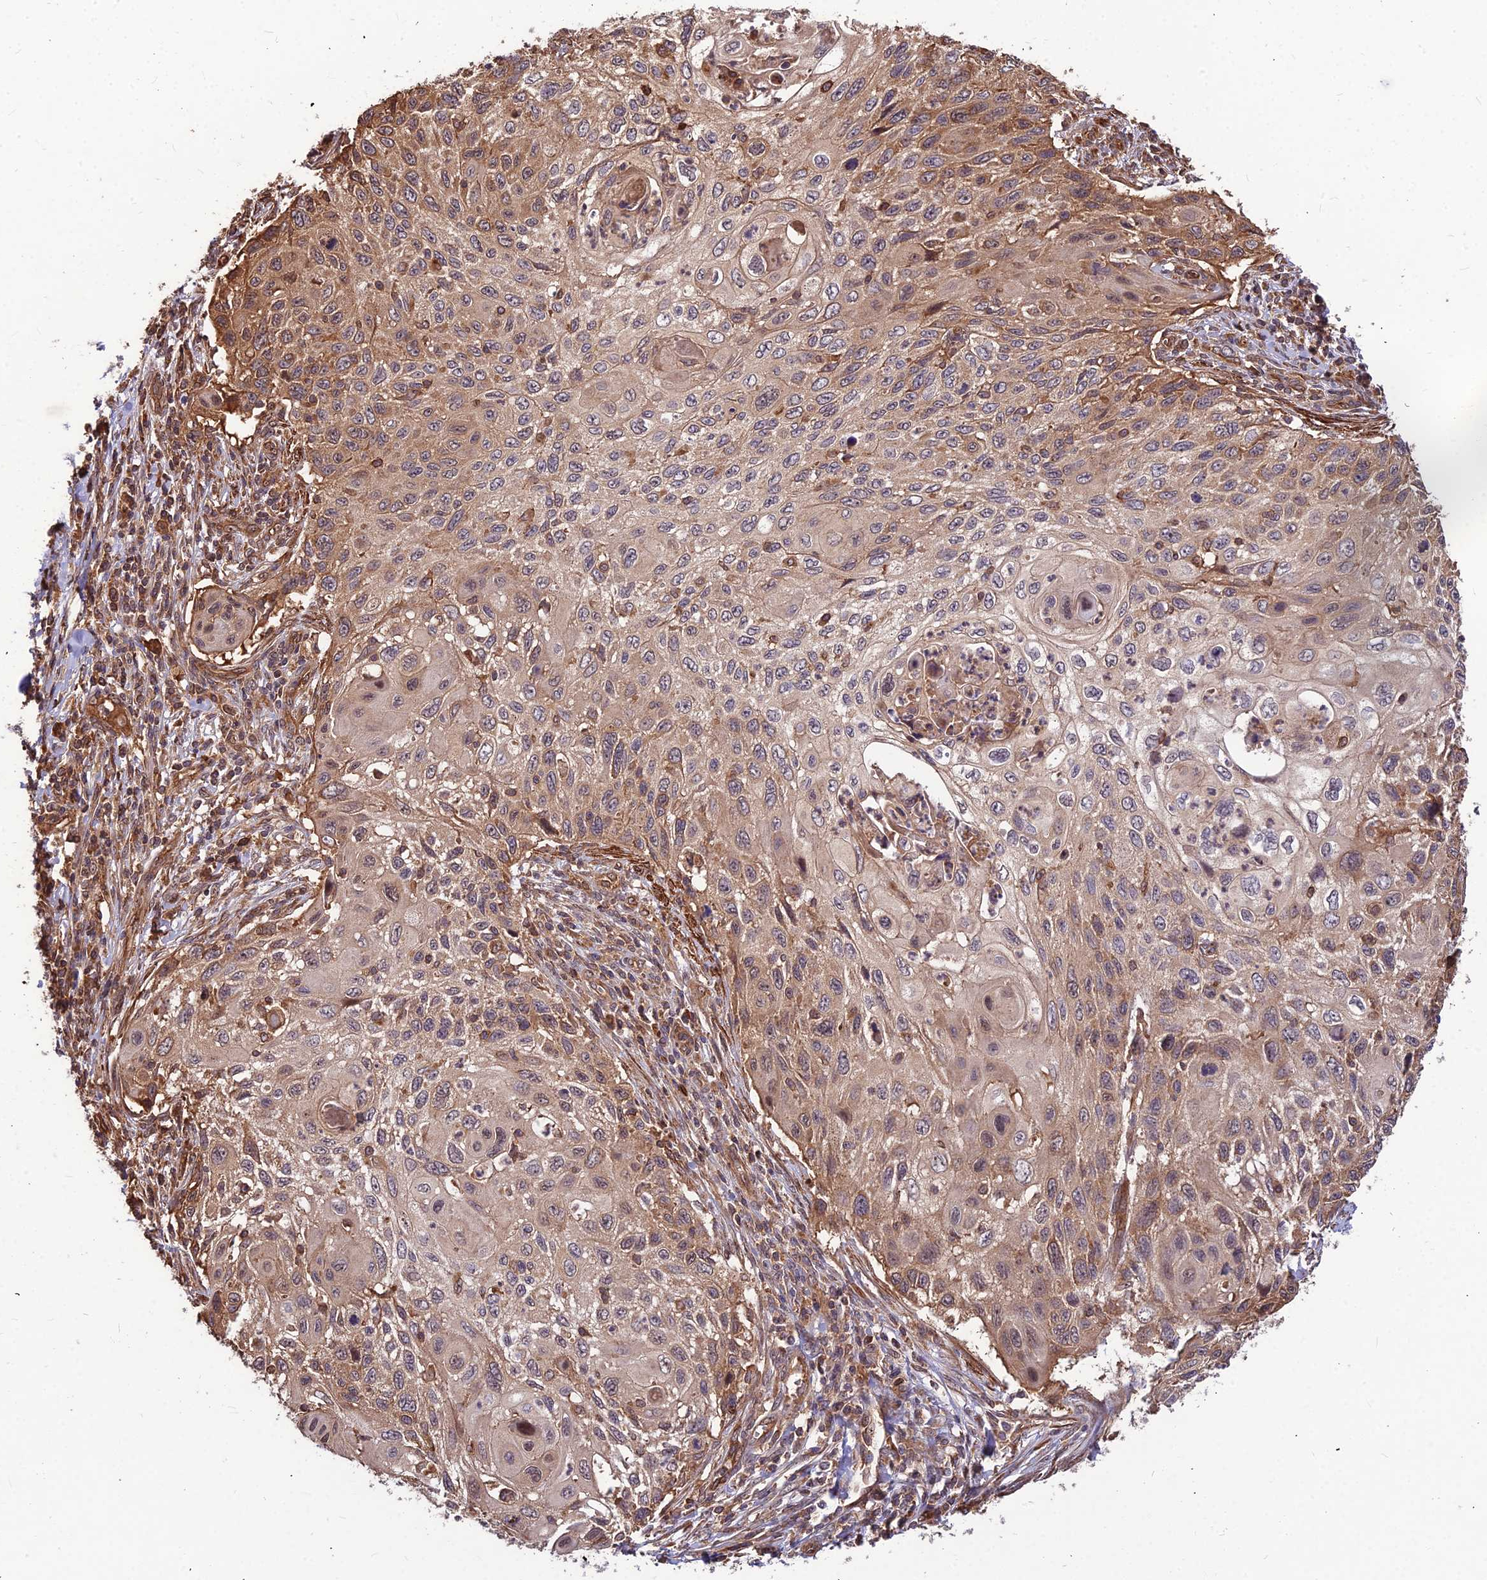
{"staining": {"intensity": "moderate", "quantity": "25%-75%", "location": "cytoplasmic/membranous"}, "tissue": "cervical cancer", "cell_type": "Tumor cells", "image_type": "cancer", "snomed": [{"axis": "morphology", "description": "Squamous cell carcinoma, NOS"}, {"axis": "topography", "description": "Cervix"}], "caption": "Protein expression analysis of human cervical cancer reveals moderate cytoplasmic/membranous staining in about 25%-75% of tumor cells.", "gene": "ZNF467", "patient": {"sex": "female", "age": 70}}